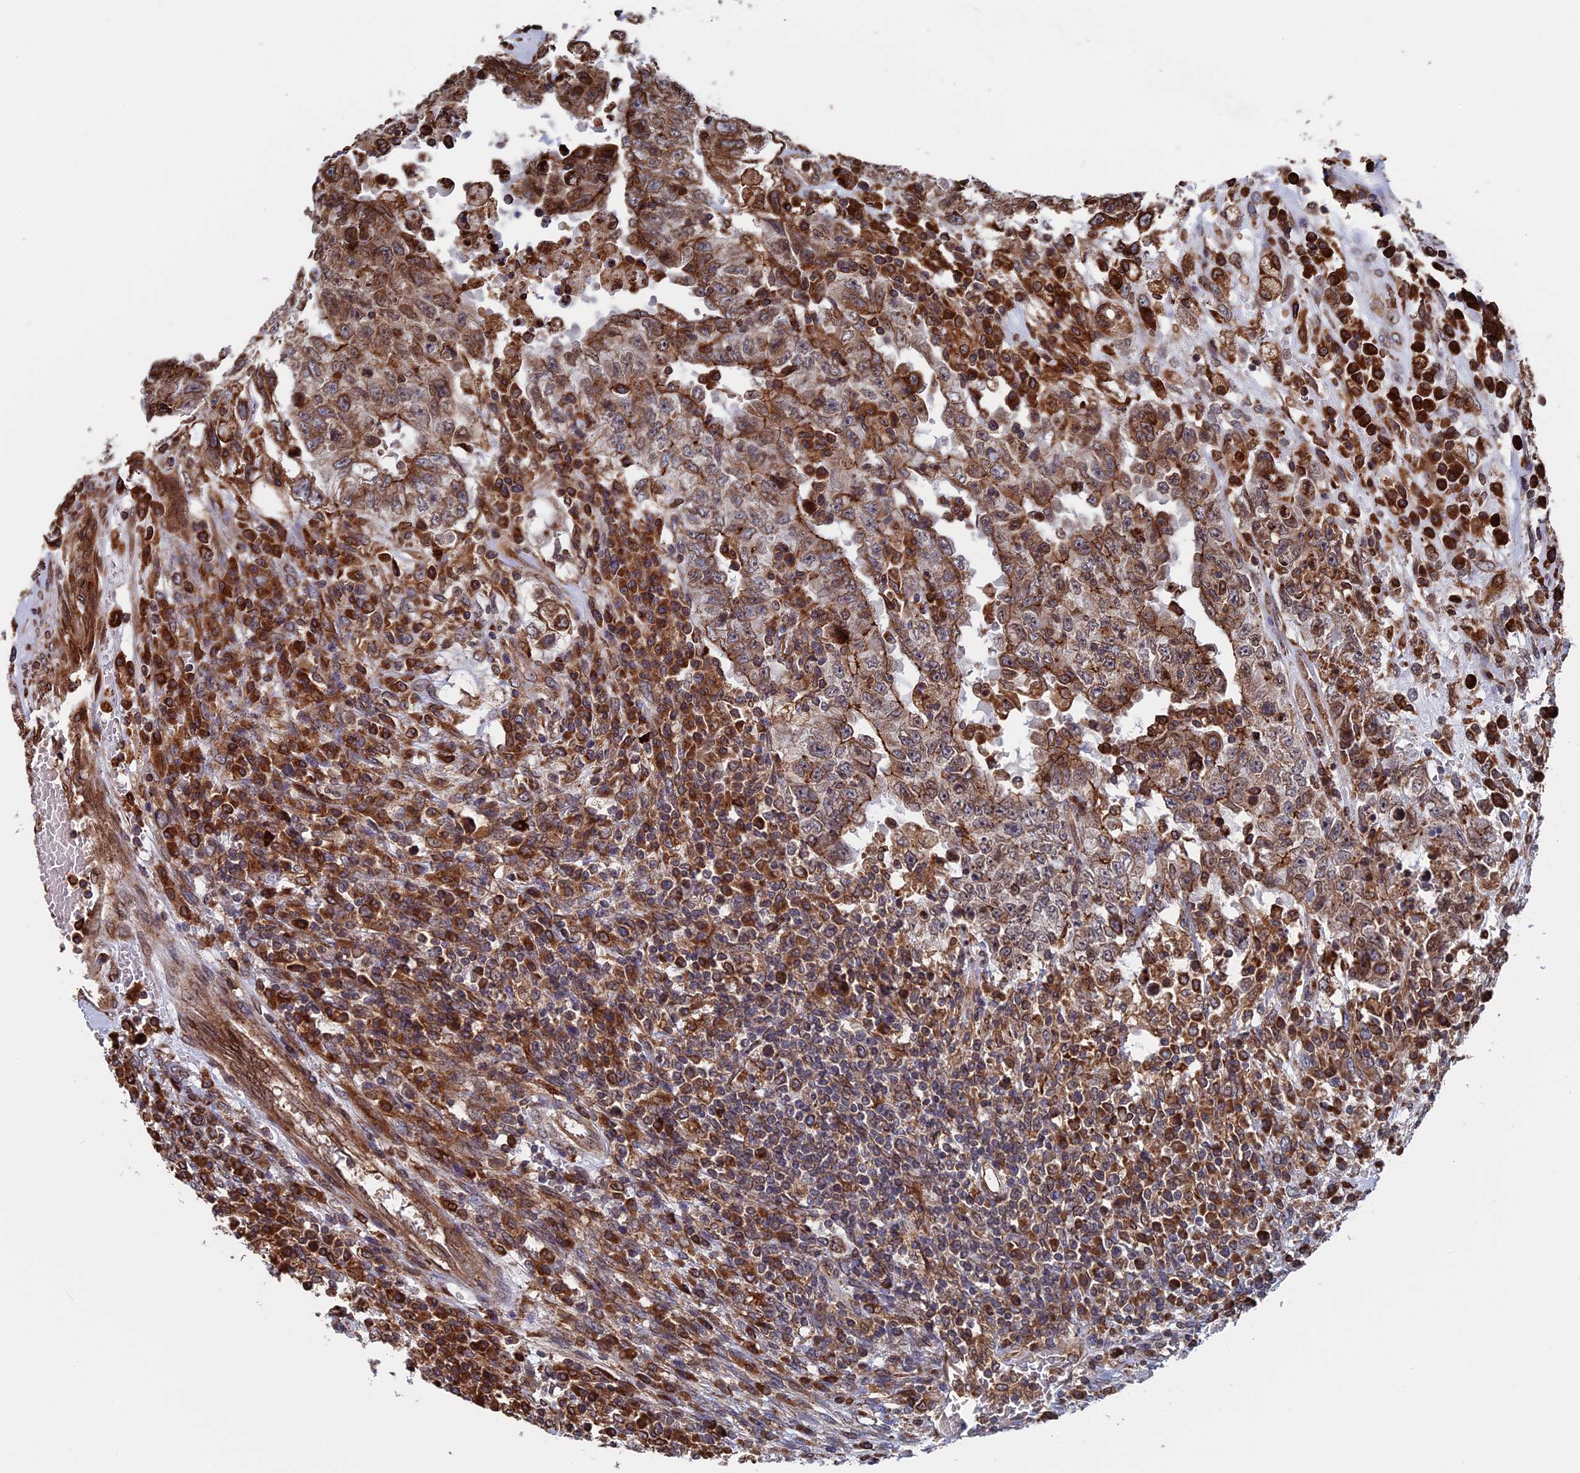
{"staining": {"intensity": "moderate", "quantity": ">75%", "location": "cytoplasmic/membranous"}, "tissue": "testis cancer", "cell_type": "Tumor cells", "image_type": "cancer", "snomed": [{"axis": "morphology", "description": "Carcinoma, Embryonal, NOS"}, {"axis": "topography", "description": "Testis"}], "caption": "Protein expression analysis of human testis embryonal carcinoma reveals moderate cytoplasmic/membranous staining in about >75% of tumor cells. (brown staining indicates protein expression, while blue staining denotes nuclei).", "gene": "RPUSD1", "patient": {"sex": "male", "age": 26}}